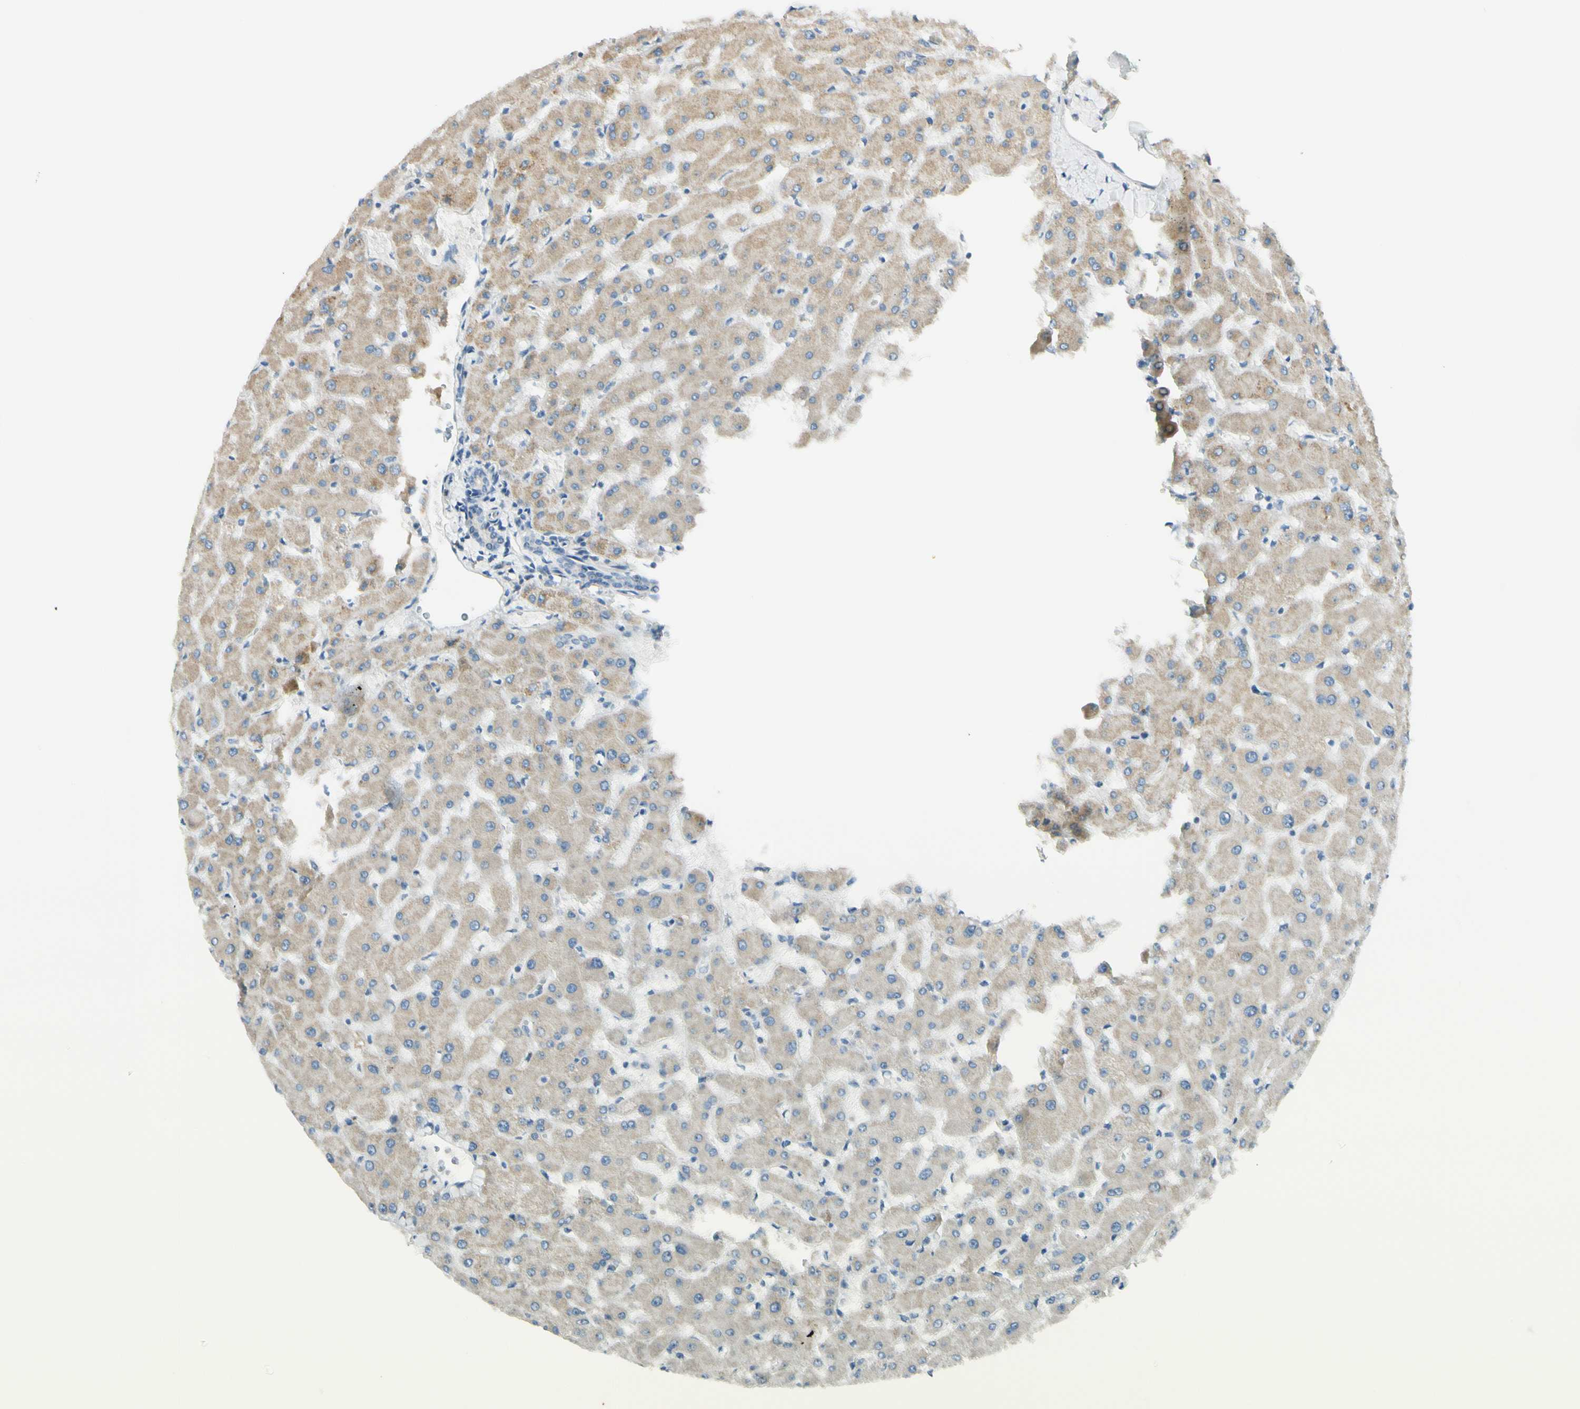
{"staining": {"intensity": "negative", "quantity": "none", "location": "none"}, "tissue": "liver", "cell_type": "Cholangiocytes", "image_type": "normal", "snomed": [{"axis": "morphology", "description": "Normal tissue, NOS"}, {"axis": "topography", "description": "Liver"}], "caption": "Cholangiocytes are negative for brown protein staining in benign liver. (DAB immunohistochemistry (IHC) with hematoxylin counter stain).", "gene": "GALNT5", "patient": {"sex": "female", "age": 63}}